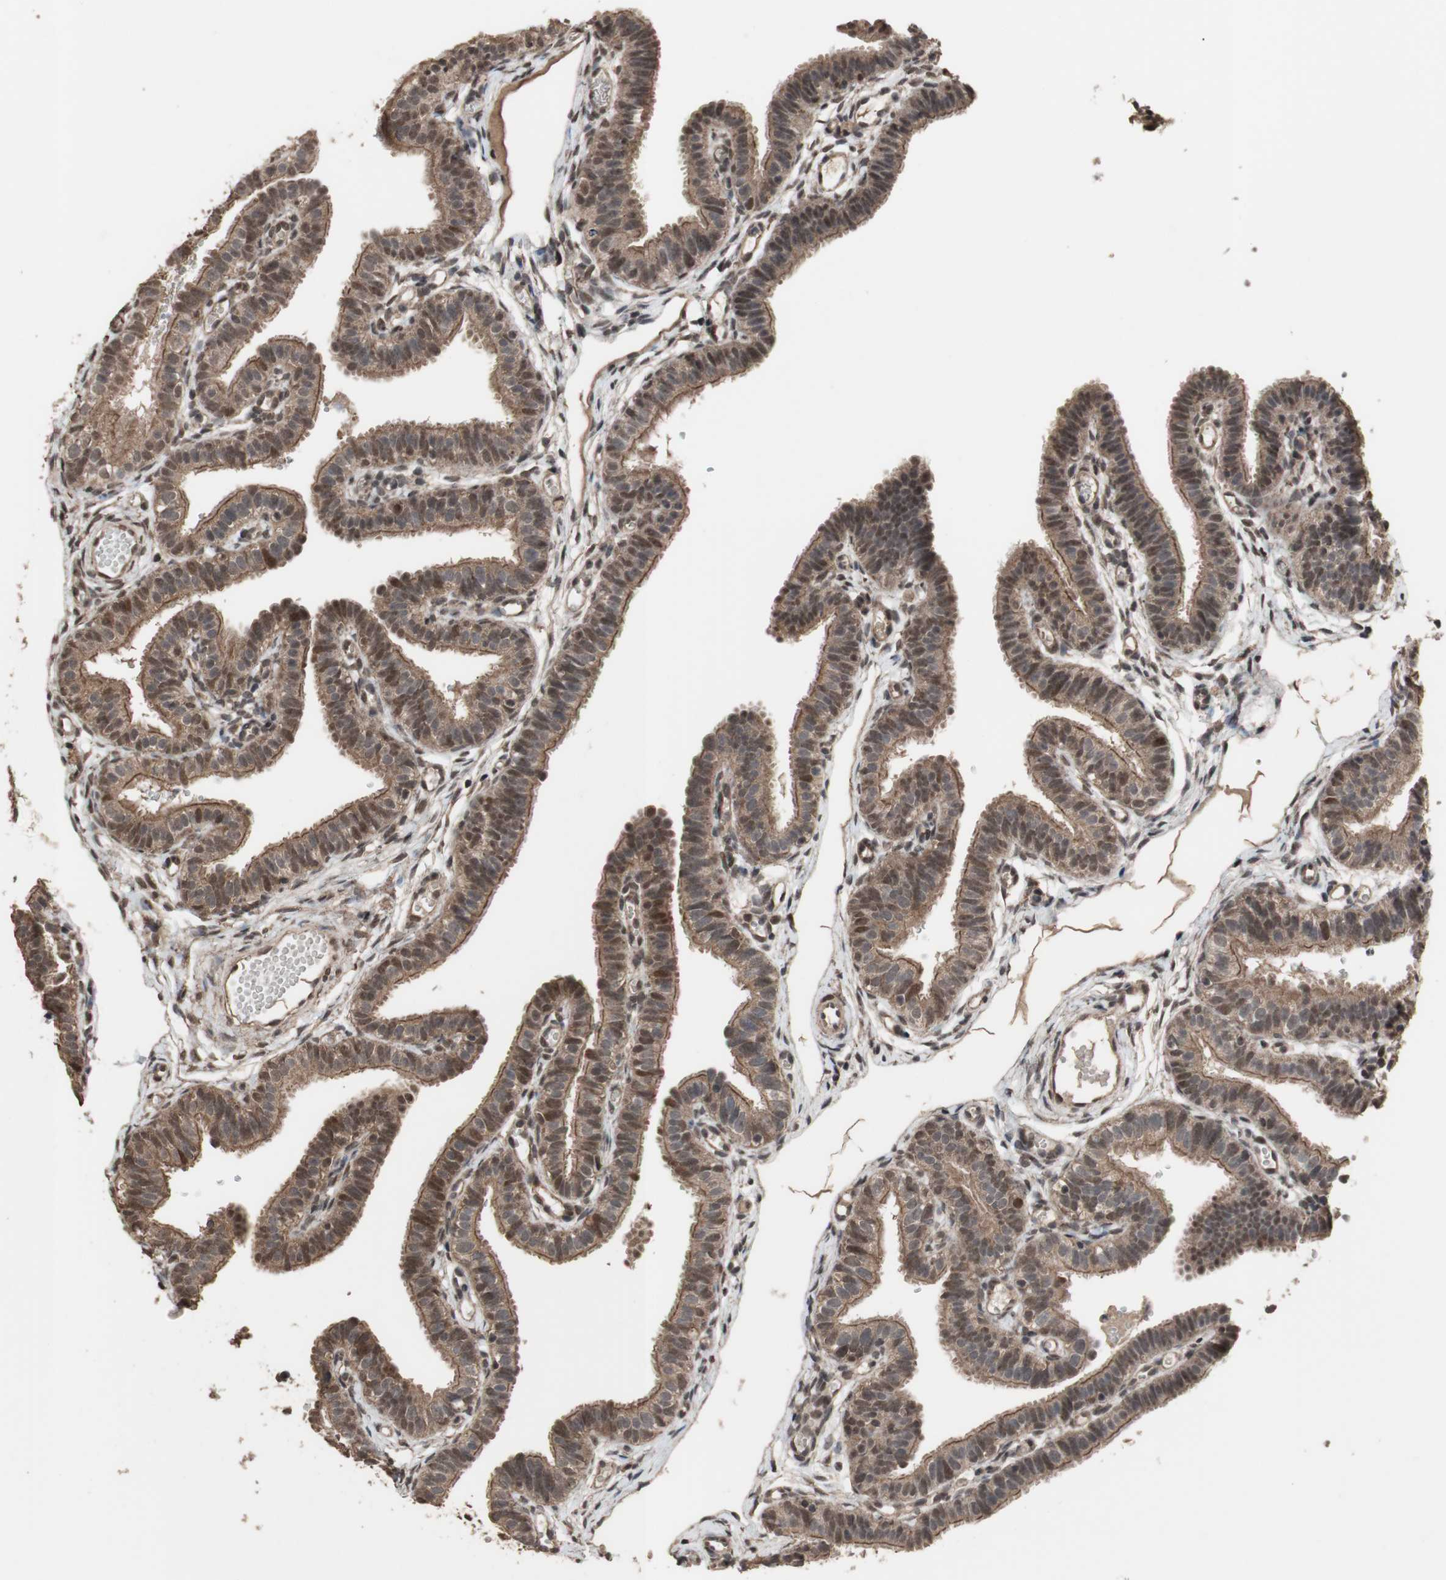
{"staining": {"intensity": "moderate", "quantity": "25%-75%", "location": "cytoplasmic/membranous,nuclear"}, "tissue": "fallopian tube", "cell_type": "Glandular cells", "image_type": "normal", "snomed": [{"axis": "morphology", "description": "Normal tissue, NOS"}, {"axis": "topography", "description": "Fallopian tube"}, {"axis": "topography", "description": "Placenta"}], "caption": "Immunohistochemistry (IHC) photomicrograph of normal fallopian tube: human fallopian tube stained using immunohistochemistry (IHC) demonstrates medium levels of moderate protein expression localized specifically in the cytoplasmic/membranous,nuclear of glandular cells, appearing as a cytoplasmic/membranous,nuclear brown color.", "gene": "KANSL1", "patient": {"sex": "female", "age": 34}}